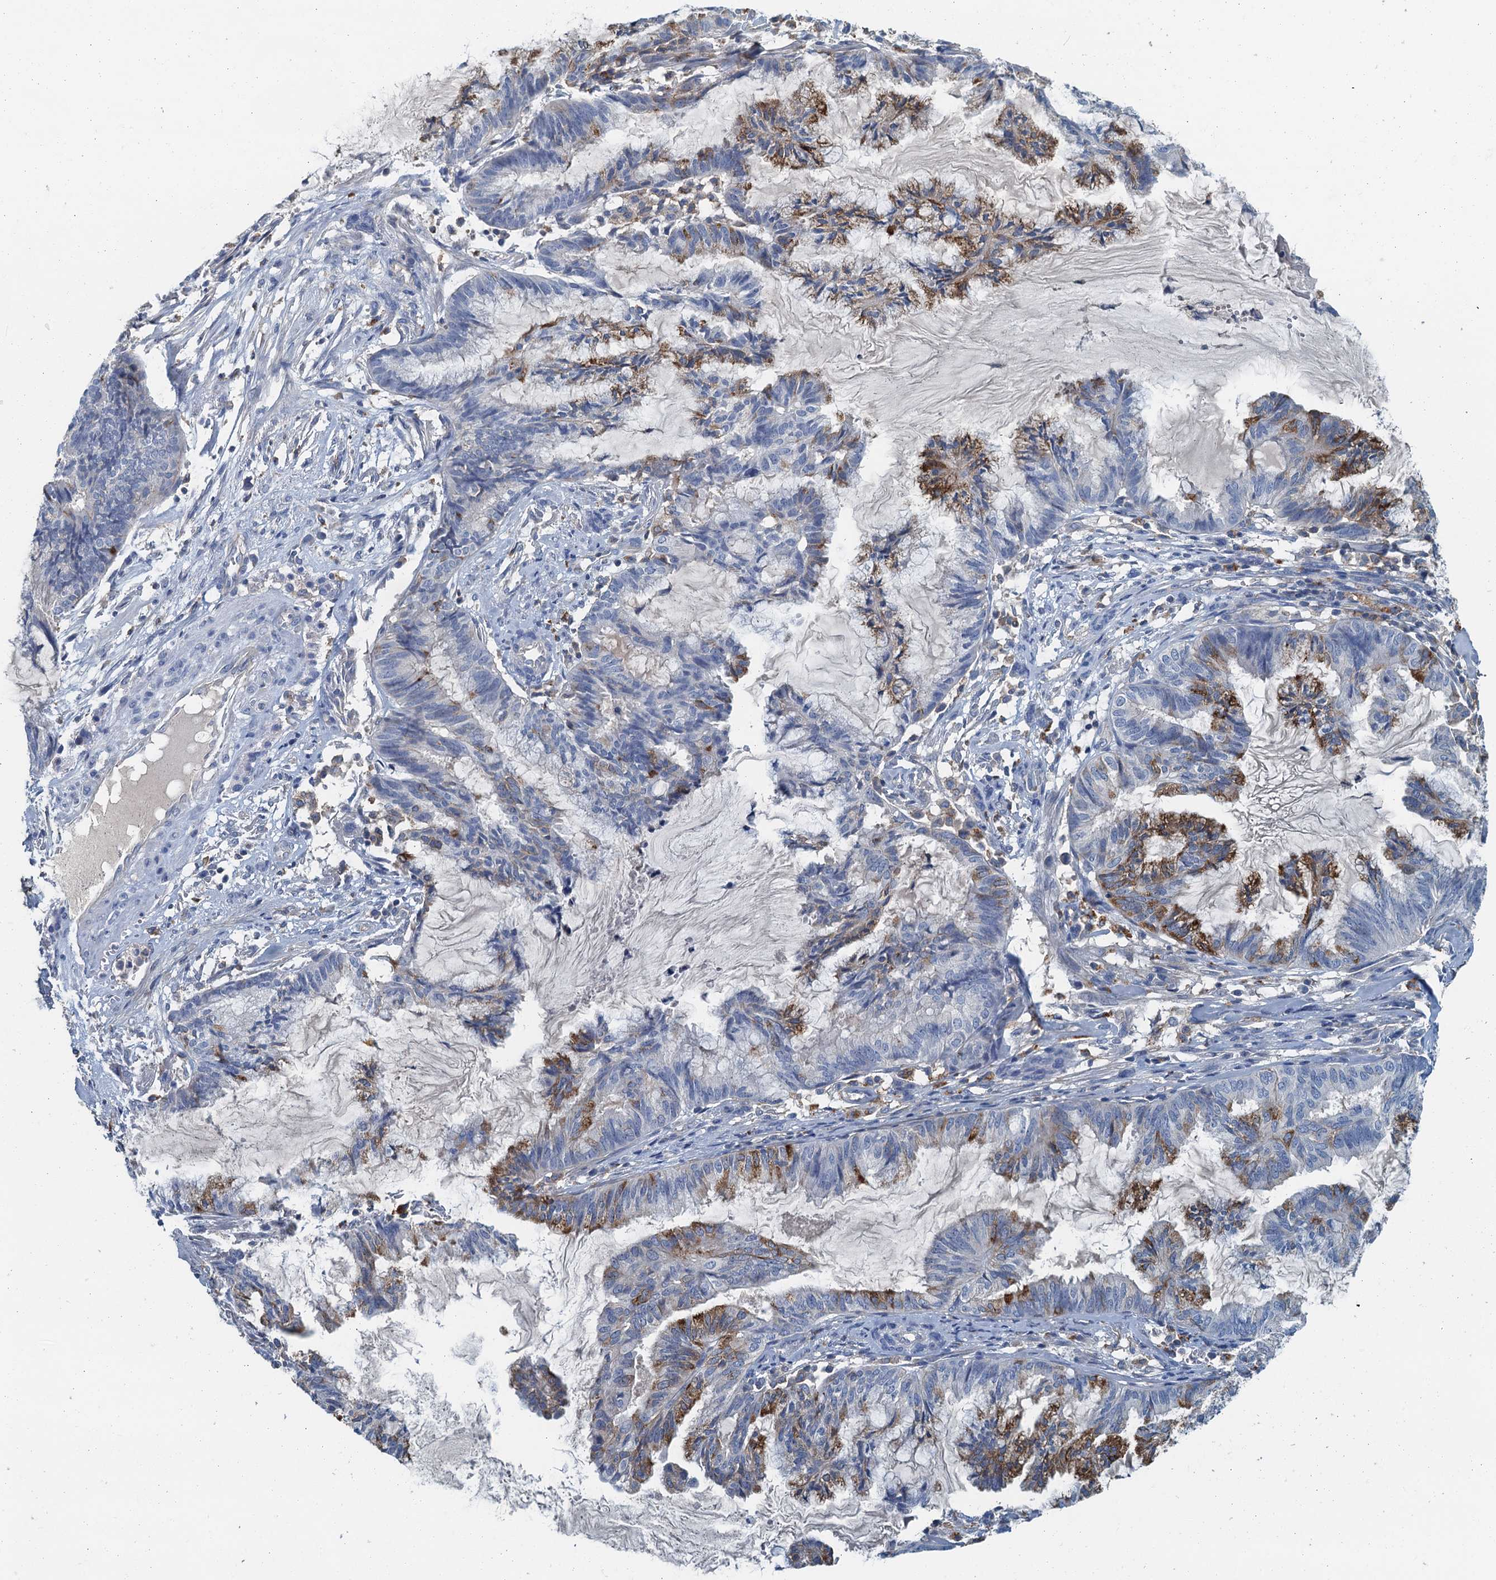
{"staining": {"intensity": "moderate", "quantity": "<25%", "location": "cytoplasmic/membranous"}, "tissue": "endometrial cancer", "cell_type": "Tumor cells", "image_type": "cancer", "snomed": [{"axis": "morphology", "description": "Adenocarcinoma, NOS"}, {"axis": "topography", "description": "Endometrium"}], "caption": "This is an image of immunohistochemistry (IHC) staining of adenocarcinoma (endometrial), which shows moderate expression in the cytoplasmic/membranous of tumor cells.", "gene": "THAP10", "patient": {"sex": "female", "age": 86}}